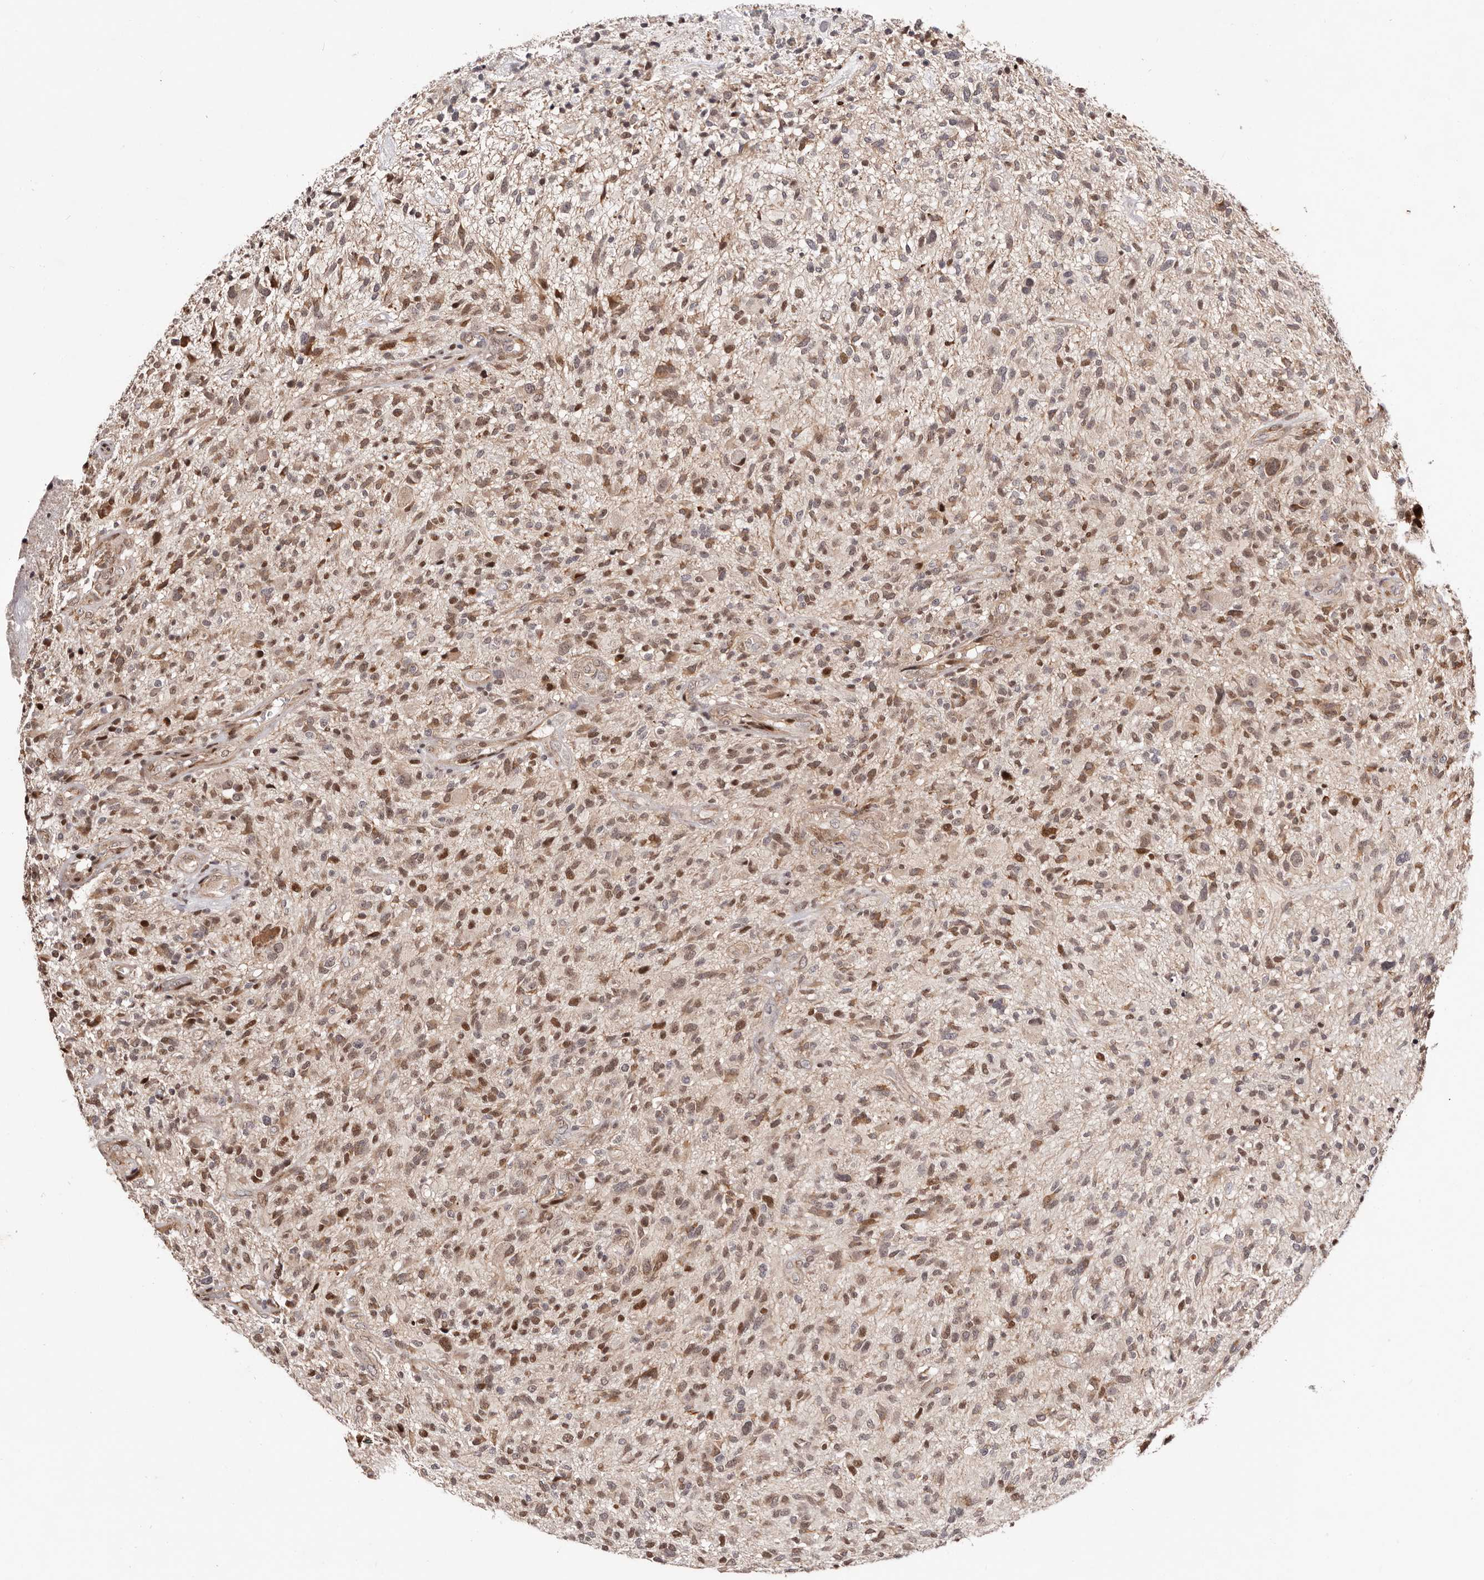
{"staining": {"intensity": "moderate", "quantity": ">75%", "location": "cytoplasmic/membranous,nuclear"}, "tissue": "glioma", "cell_type": "Tumor cells", "image_type": "cancer", "snomed": [{"axis": "morphology", "description": "Glioma, malignant, High grade"}, {"axis": "topography", "description": "Brain"}], "caption": "High-magnification brightfield microscopy of glioma stained with DAB (3,3'-diaminobenzidine) (brown) and counterstained with hematoxylin (blue). tumor cells exhibit moderate cytoplasmic/membranous and nuclear positivity is identified in about>75% of cells.", "gene": "HIVEP3", "patient": {"sex": "male", "age": 47}}